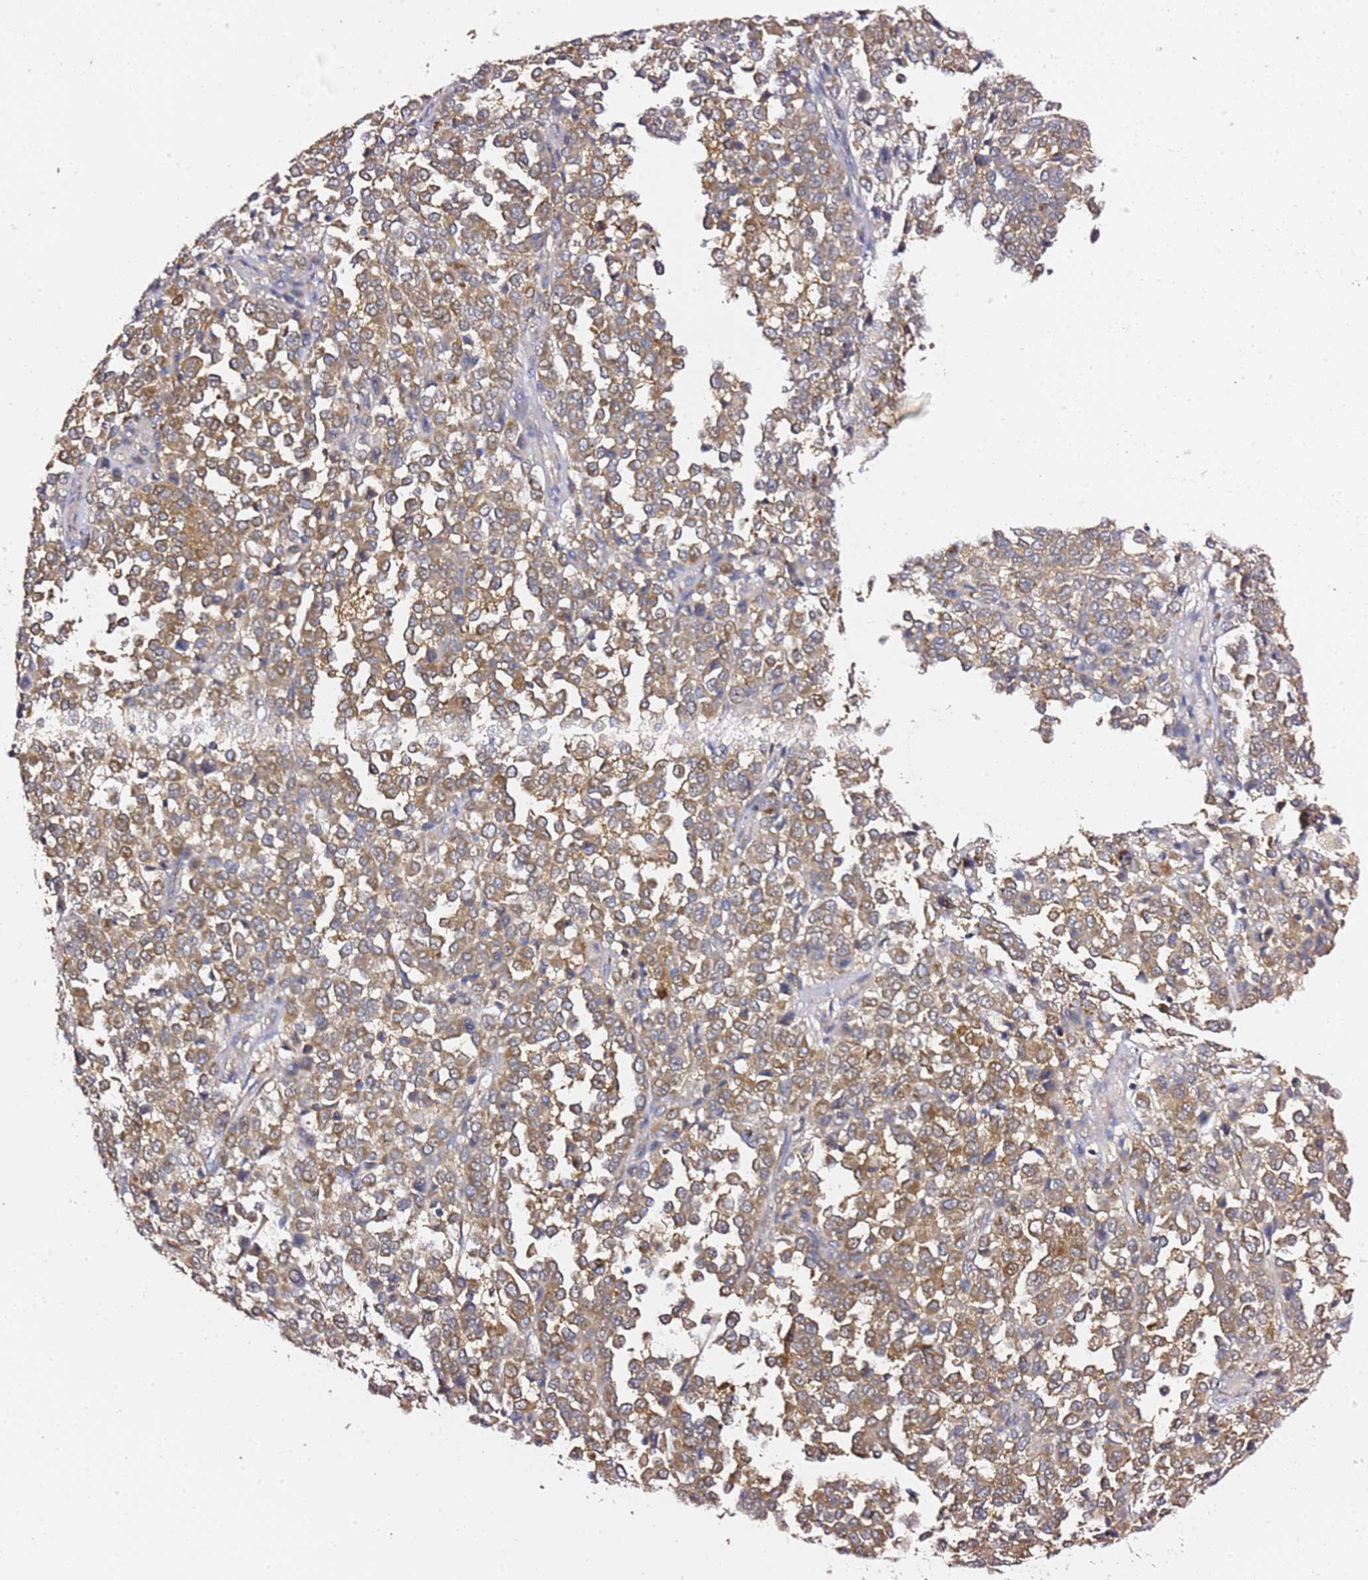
{"staining": {"intensity": "moderate", "quantity": ">75%", "location": "cytoplasmic/membranous"}, "tissue": "melanoma", "cell_type": "Tumor cells", "image_type": "cancer", "snomed": [{"axis": "morphology", "description": "Malignant melanoma, Metastatic site"}, {"axis": "topography", "description": "Pancreas"}], "caption": "Immunohistochemical staining of human melanoma reveals medium levels of moderate cytoplasmic/membranous protein expression in about >75% of tumor cells.", "gene": "C19orf12", "patient": {"sex": "female", "age": 30}}